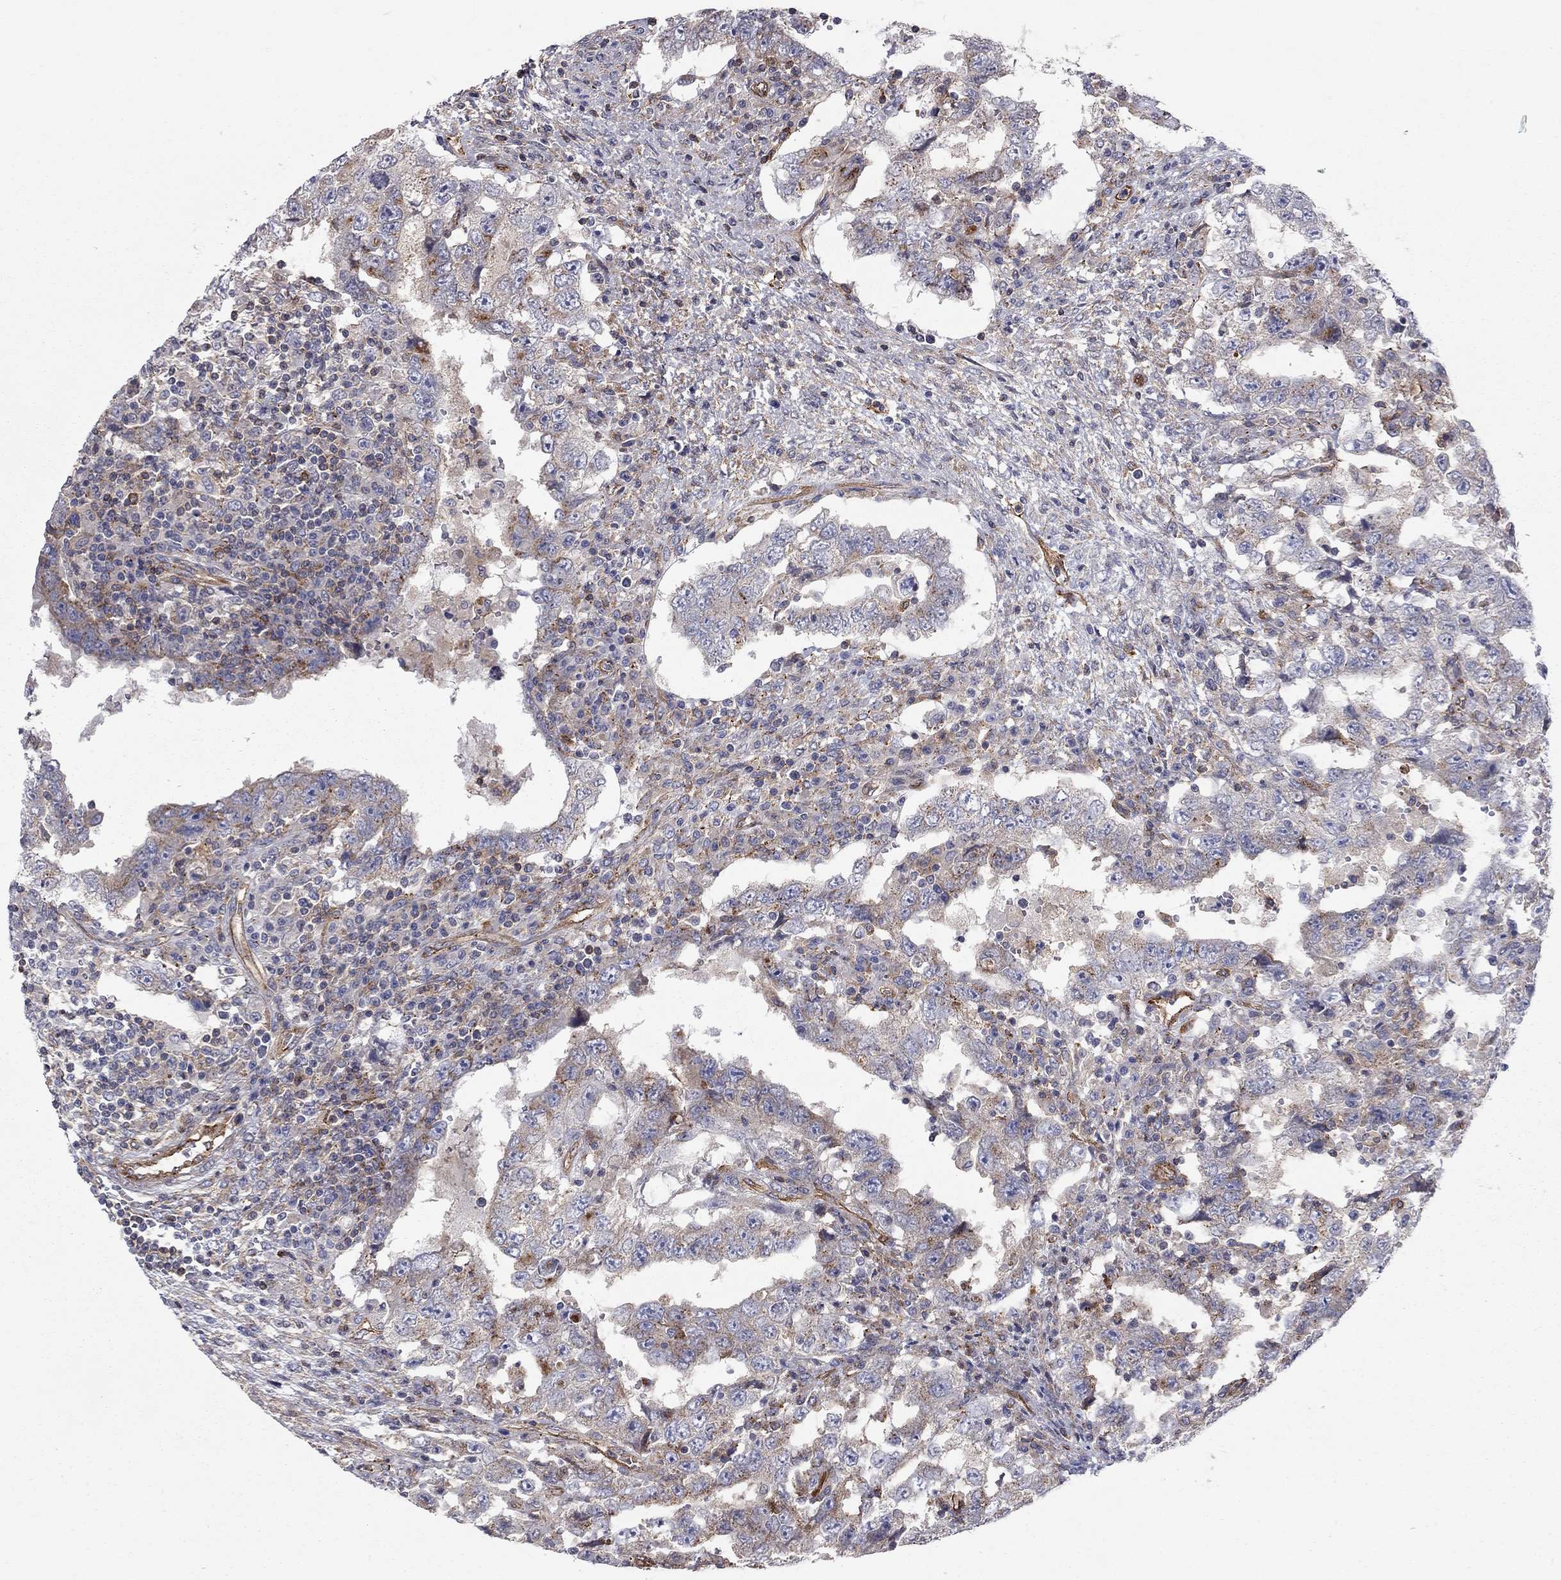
{"staining": {"intensity": "moderate", "quantity": "<25%", "location": "cytoplasmic/membranous"}, "tissue": "testis cancer", "cell_type": "Tumor cells", "image_type": "cancer", "snomed": [{"axis": "morphology", "description": "Carcinoma, Embryonal, NOS"}, {"axis": "topography", "description": "Testis"}], "caption": "DAB (3,3'-diaminobenzidine) immunohistochemical staining of embryonal carcinoma (testis) demonstrates moderate cytoplasmic/membranous protein staining in about <25% of tumor cells. Using DAB (brown) and hematoxylin (blue) stains, captured at high magnification using brightfield microscopy.", "gene": "RASEF", "patient": {"sex": "male", "age": 26}}